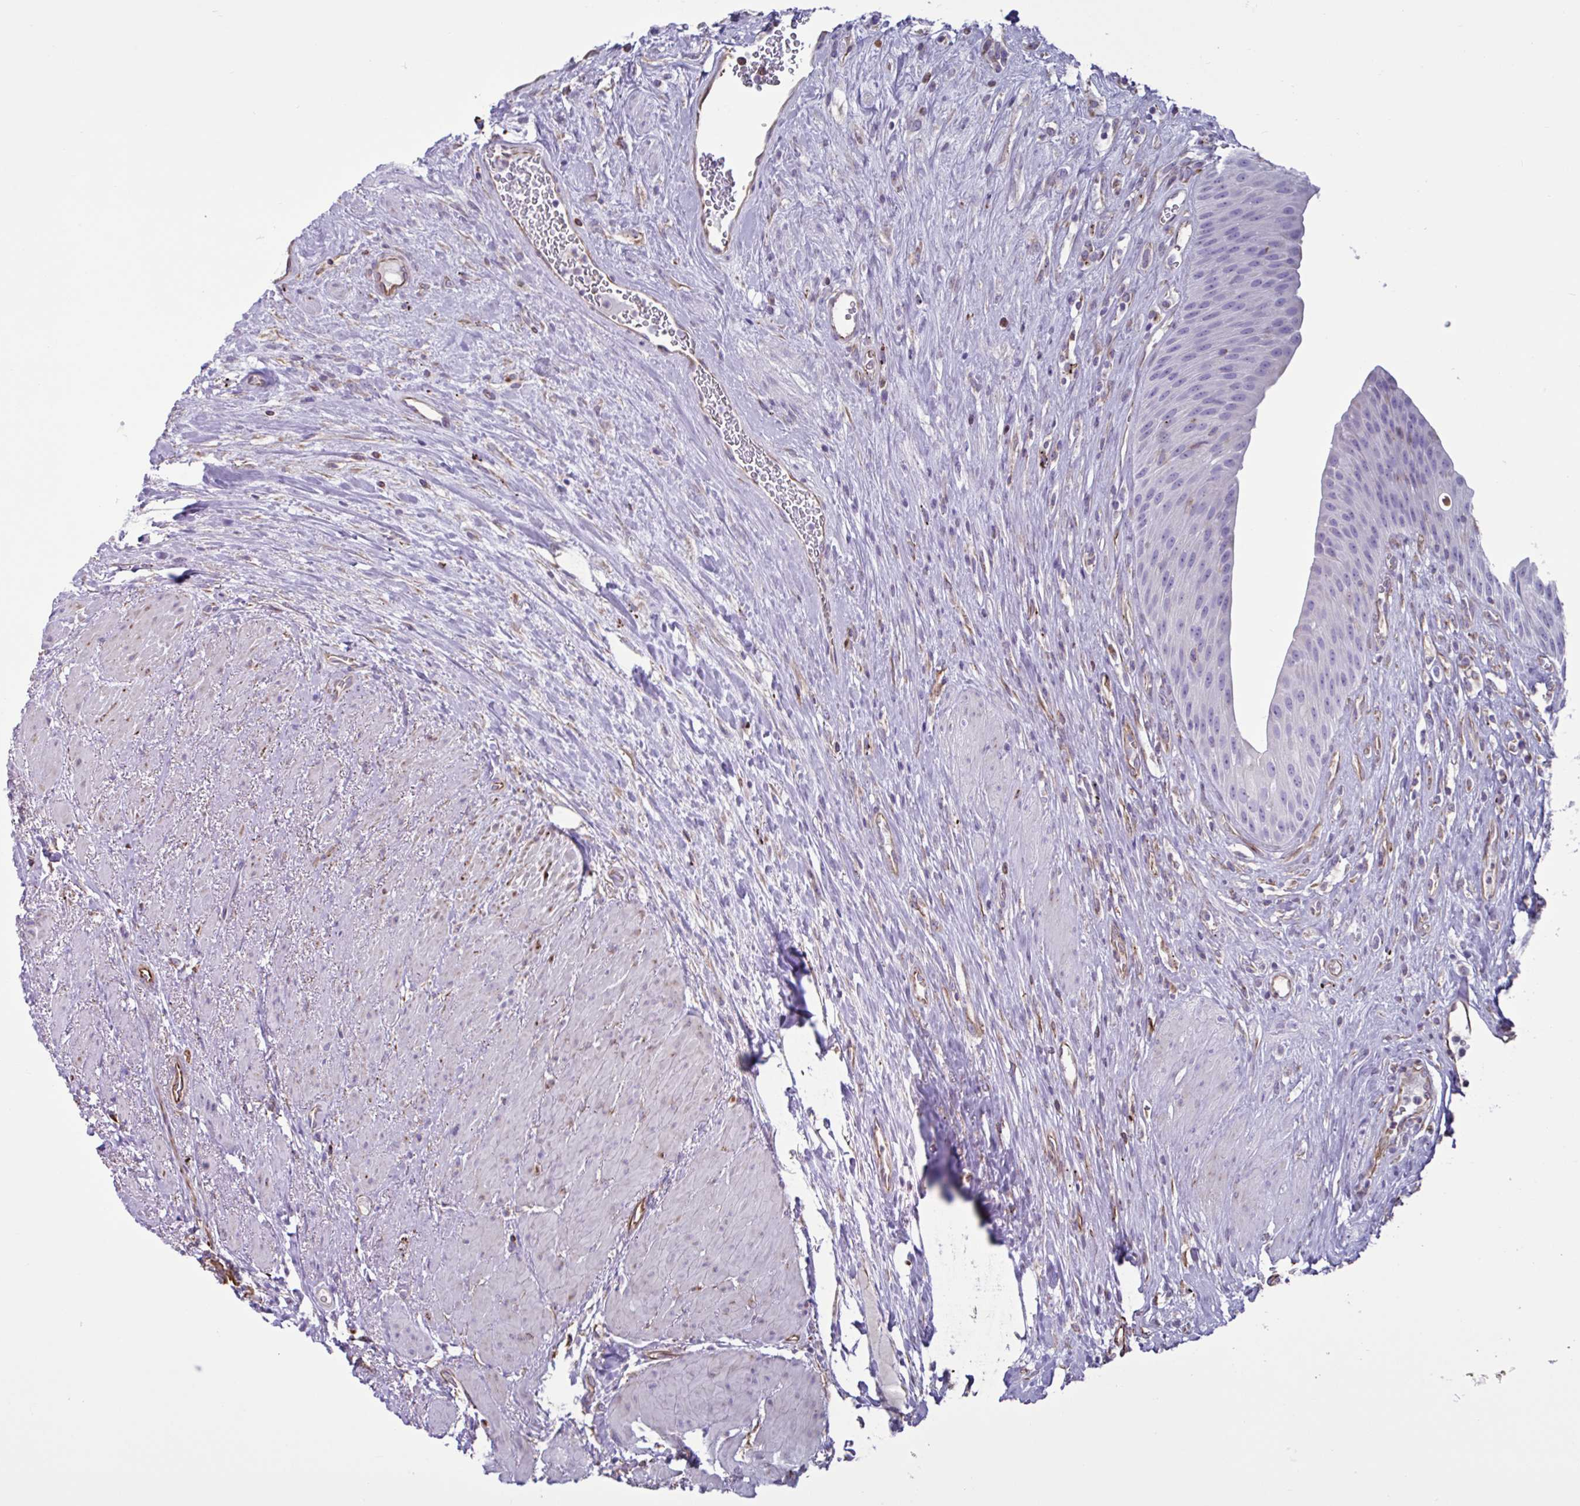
{"staining": {"intensity": "negative", "quantity": "none", "location": "none"}, "tissue": "urinary bladder", "cell_type": "Urothelial cells", "image_type": "normal", "snomed": [{"axis": "morphology", "description": "Normal tissue, NOS"}, {"axis": "topography", "description": "Urinary bladder"}], "caption": "An image of urinary bladder stained for a protein displays no brown staining in urothelial cells. (DAB (3,3'-diaminobenzidine) IHC visualized using brightfield microscopy, high magnification).", "gene": "TMEM86B", "patient": {"sex": "female", "age": 56}}